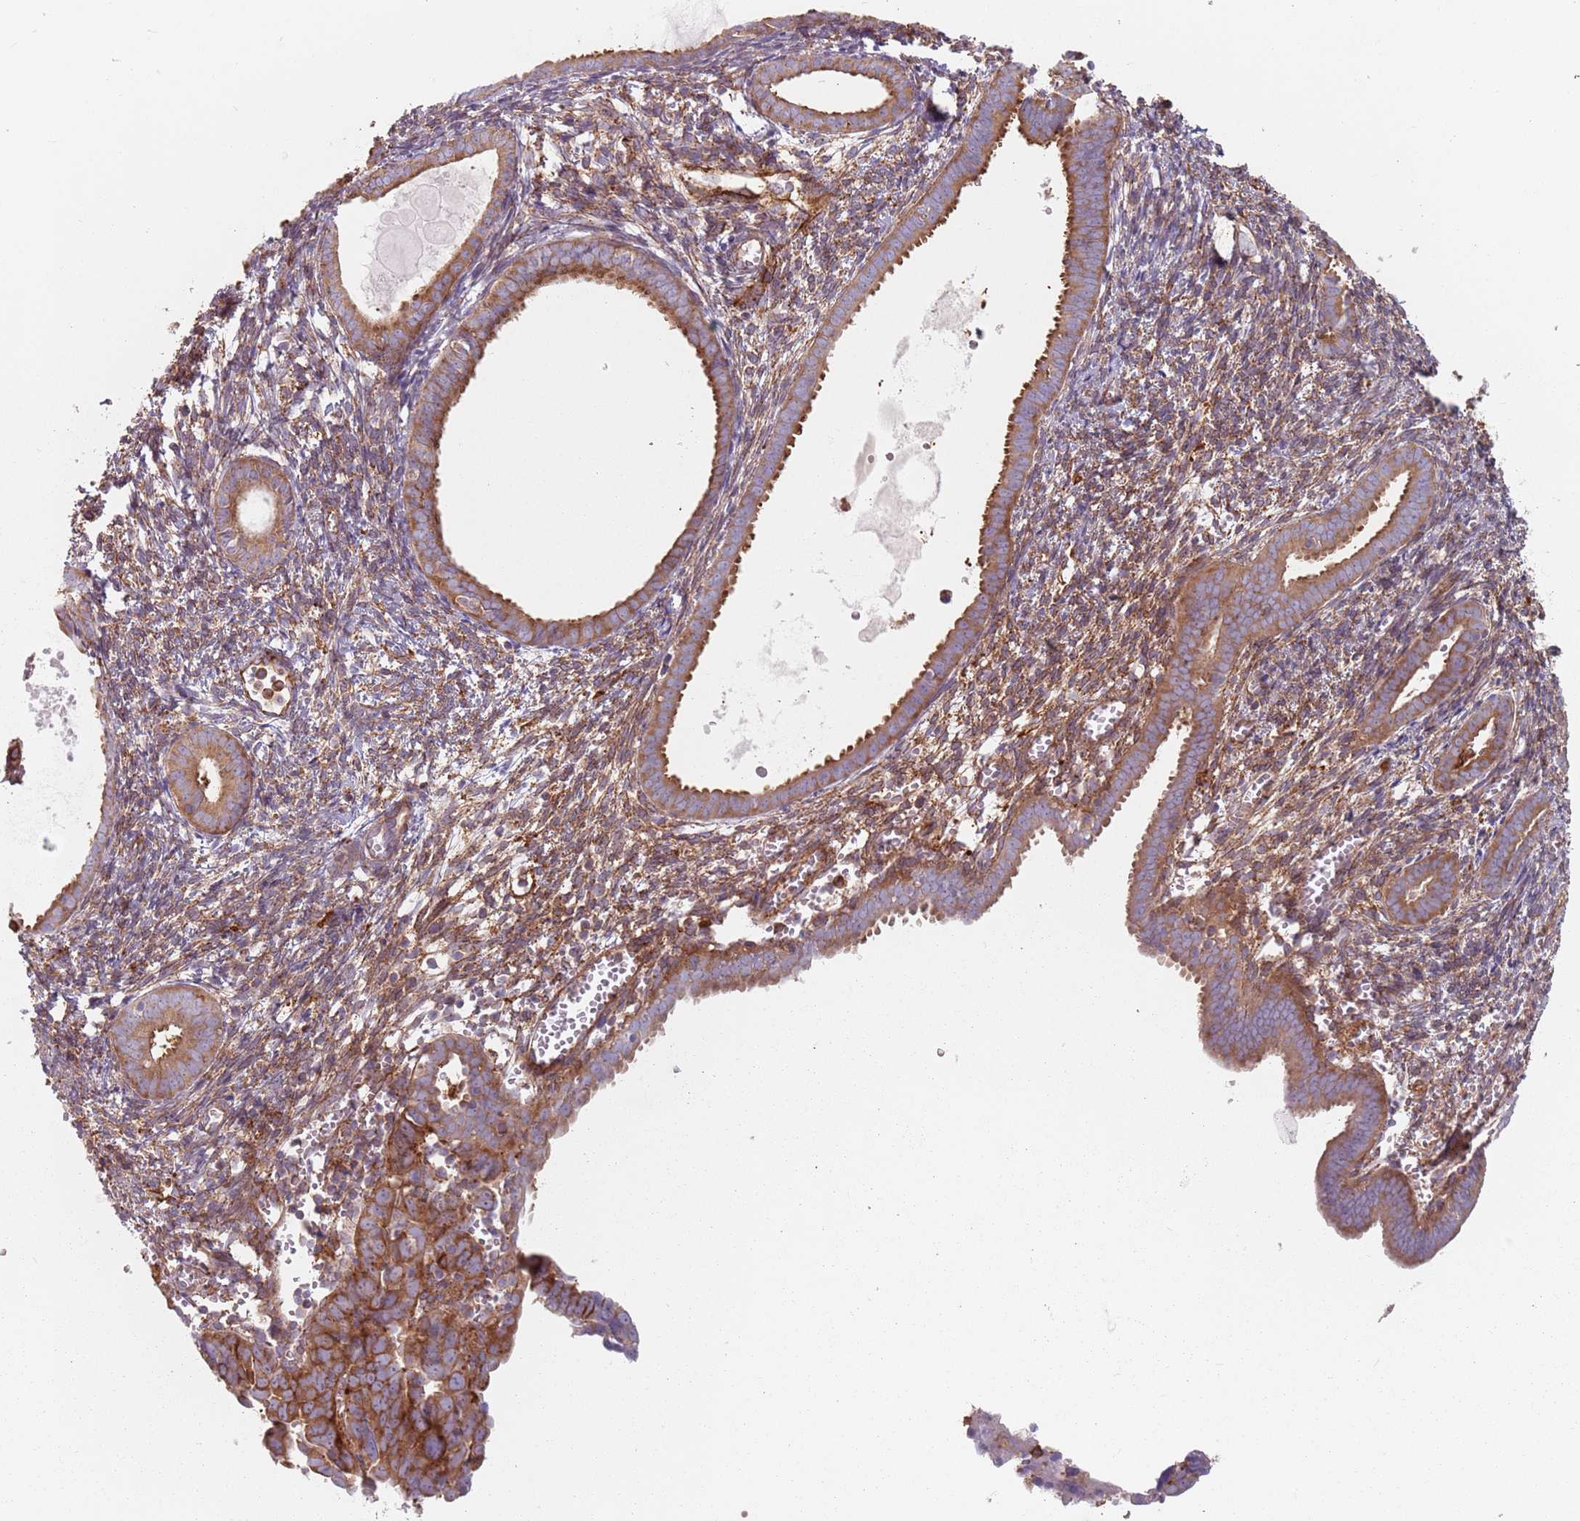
{"staining": {"intensity": "strong", "quantity": ">75%", "location": "cytoplasmic/membranous"}, "tissue": "endometrial cancer", "cell_type": "Tumor cells", "image_type": "cancer", "snomed": [{"axis": "morphology", "description": "Adenocarcinoma, NOS"}, {"axis": "topography", "description": "Endometrium"}], "caption": "This histopathology image exhibits immunohistochemistry staining of endometrial cancer, with high strong cytoplasmic/membranous staining in approximately >75% of tumor cells.", "gene": "TPD52L2", "patient": {"sex": "female", "age": 75}}